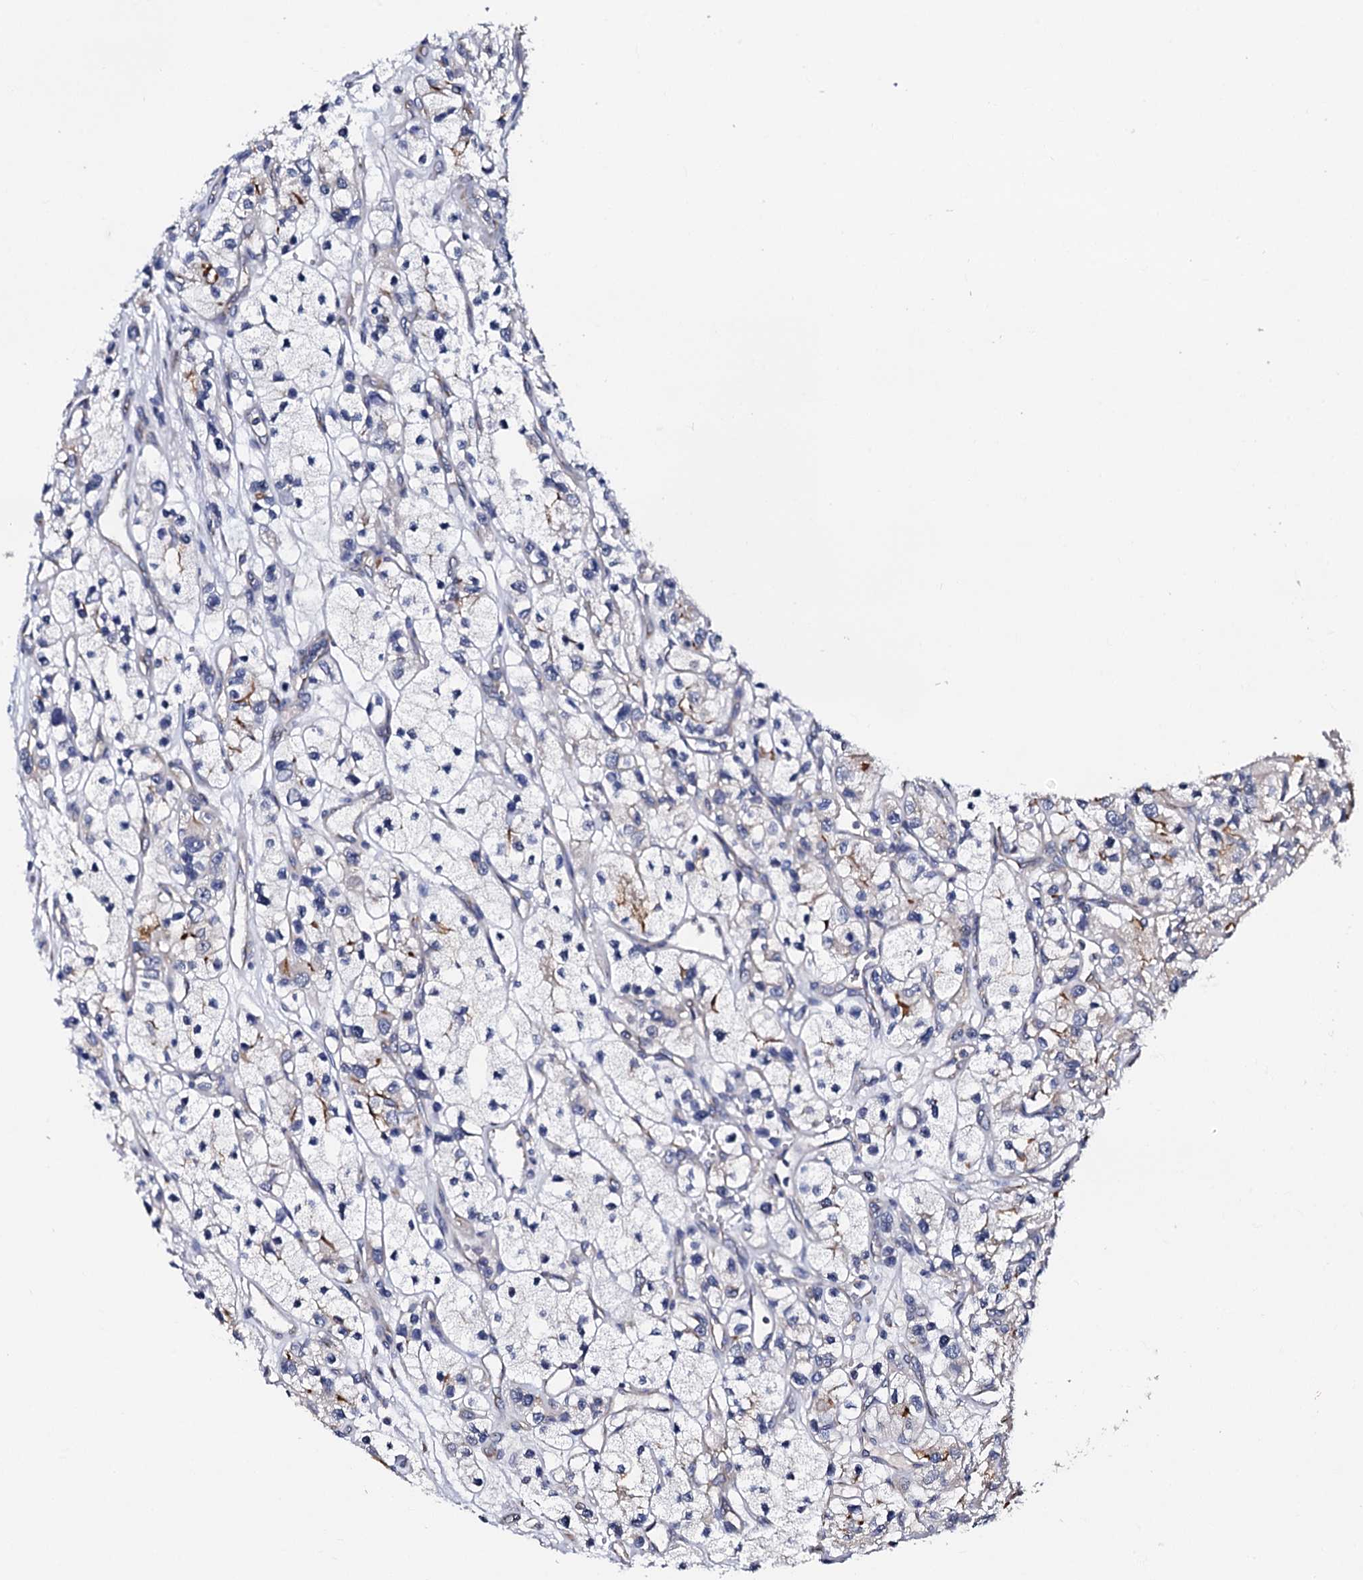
{"staining": {"intensity": "moderate", "quantity": "<25%", "location": "cytoplasmic/membranous"}, "tissue": "renal cancer", "cell_type": "Tumor cells", "image_type": "cancer", "snomed": [{"axis": "morphology", "description": "Adenocarcinoma, NOS"}, {"axis": "topography", "description": "Kidney"}], "caption": "Immunohistochemical staining of renal cancer (adenocarcinoma) displays low levels of moderate cytoplasmic/membranous expression in approximately <25% of tumor cells.", "gene": "NUP58", "patient": {"sex": "female", "age": 57}}